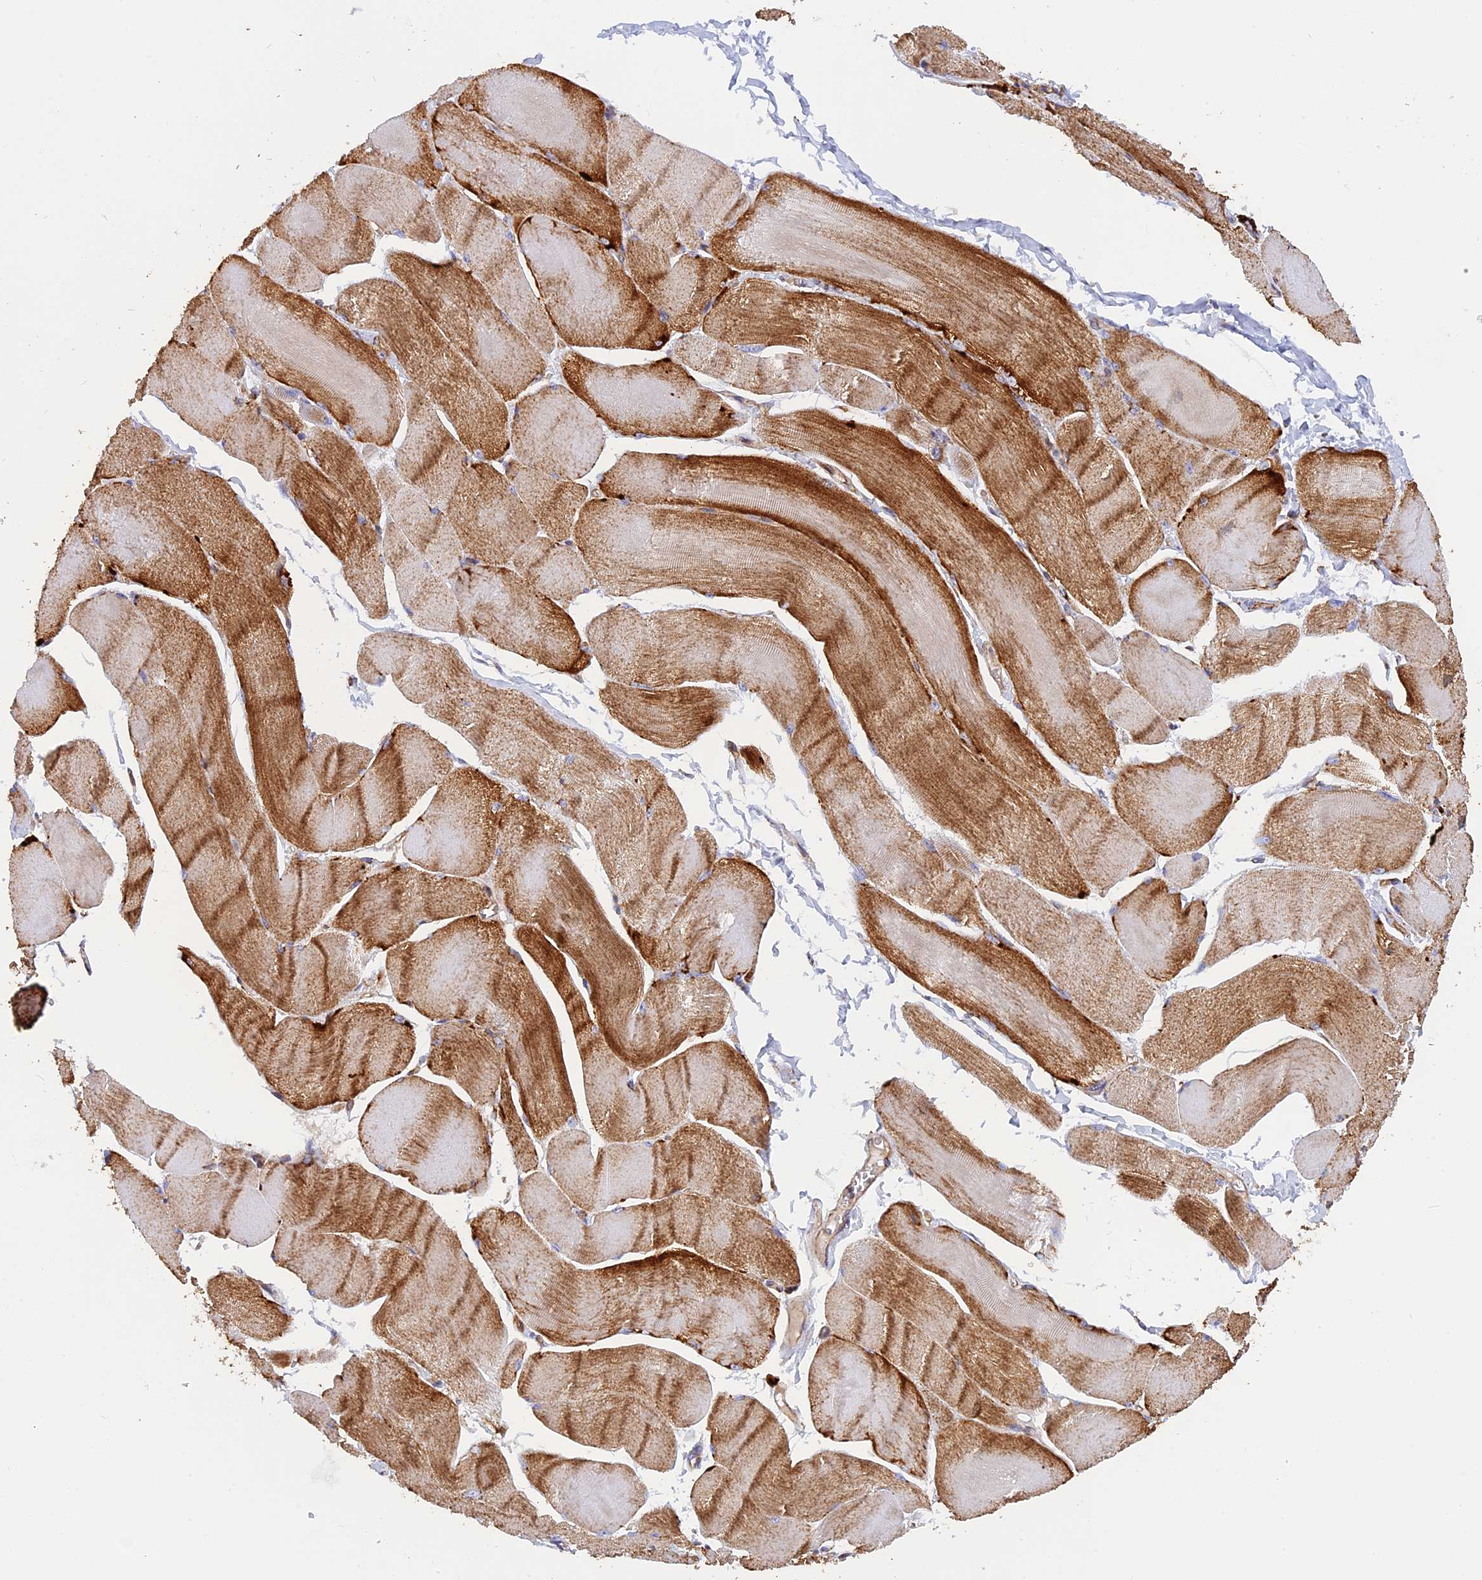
{"staining": {"intensity": "strong", "quantity": "25%-75%", "location": "cytoplasmic/membranous"}, "tissue": "skeletal muscle", "cell_type": "Myocytes", "image_type": "normal", "snomed": [{"axis": "morphology", "description": "Normal tissue, NOS"}, {"axis": "morphology", "description": "Basal cell carcinoma"}, {"axis": "topography", "description": "Skeletal muscle"}], "caption": "Immunohistochemical staining of unremarkable human skeletal muscle displays high levels of strong cytoplasmic/membranous expression in approximately 25%-75% of myocytes. Ihc stains the protein of interest in brown and the nuclei are stained blue.", "gene": "UQCRB", "patient": {"sex": "female", "age": 64}}